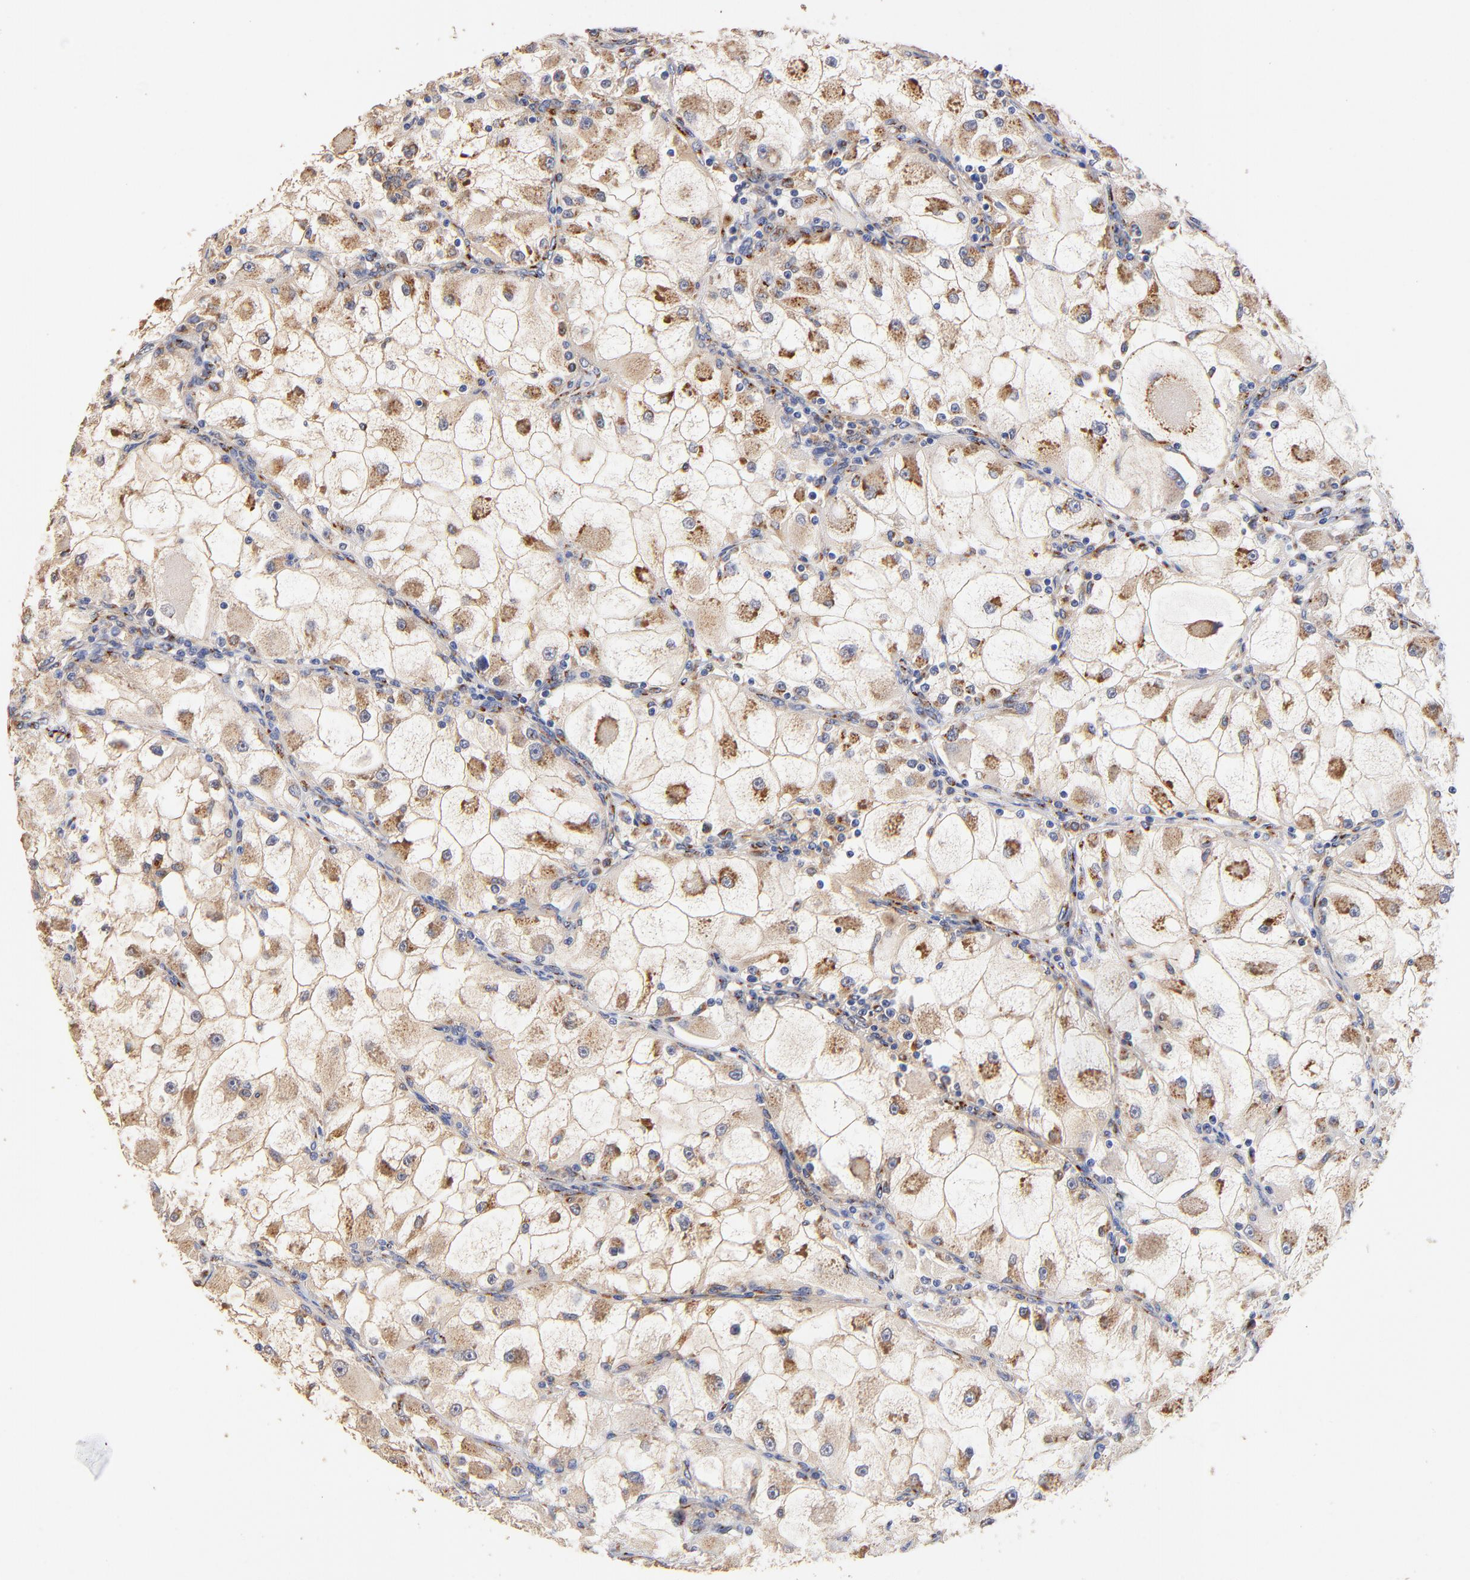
{"staining": {"intensity": "weak", "quantity": ">75%", "location": "cytoplasmic/membranous"}, "tissue": "renal cancer", "cell_type": "Tumor cells", "image_type": "cancer", "snomed": [{"axis": "morphology", "description": "Adenocarcinoma, NOS"}, {"axis": "topography", "description": "Kidney"}], "caption": "Weak cytoplasmic/membranous protein staining is identified in about >75% of tumor cells in renal cancer (adenocarcinoma).", "gene": "FMNL3", "patient": {"sex": "female", "age": 73}}